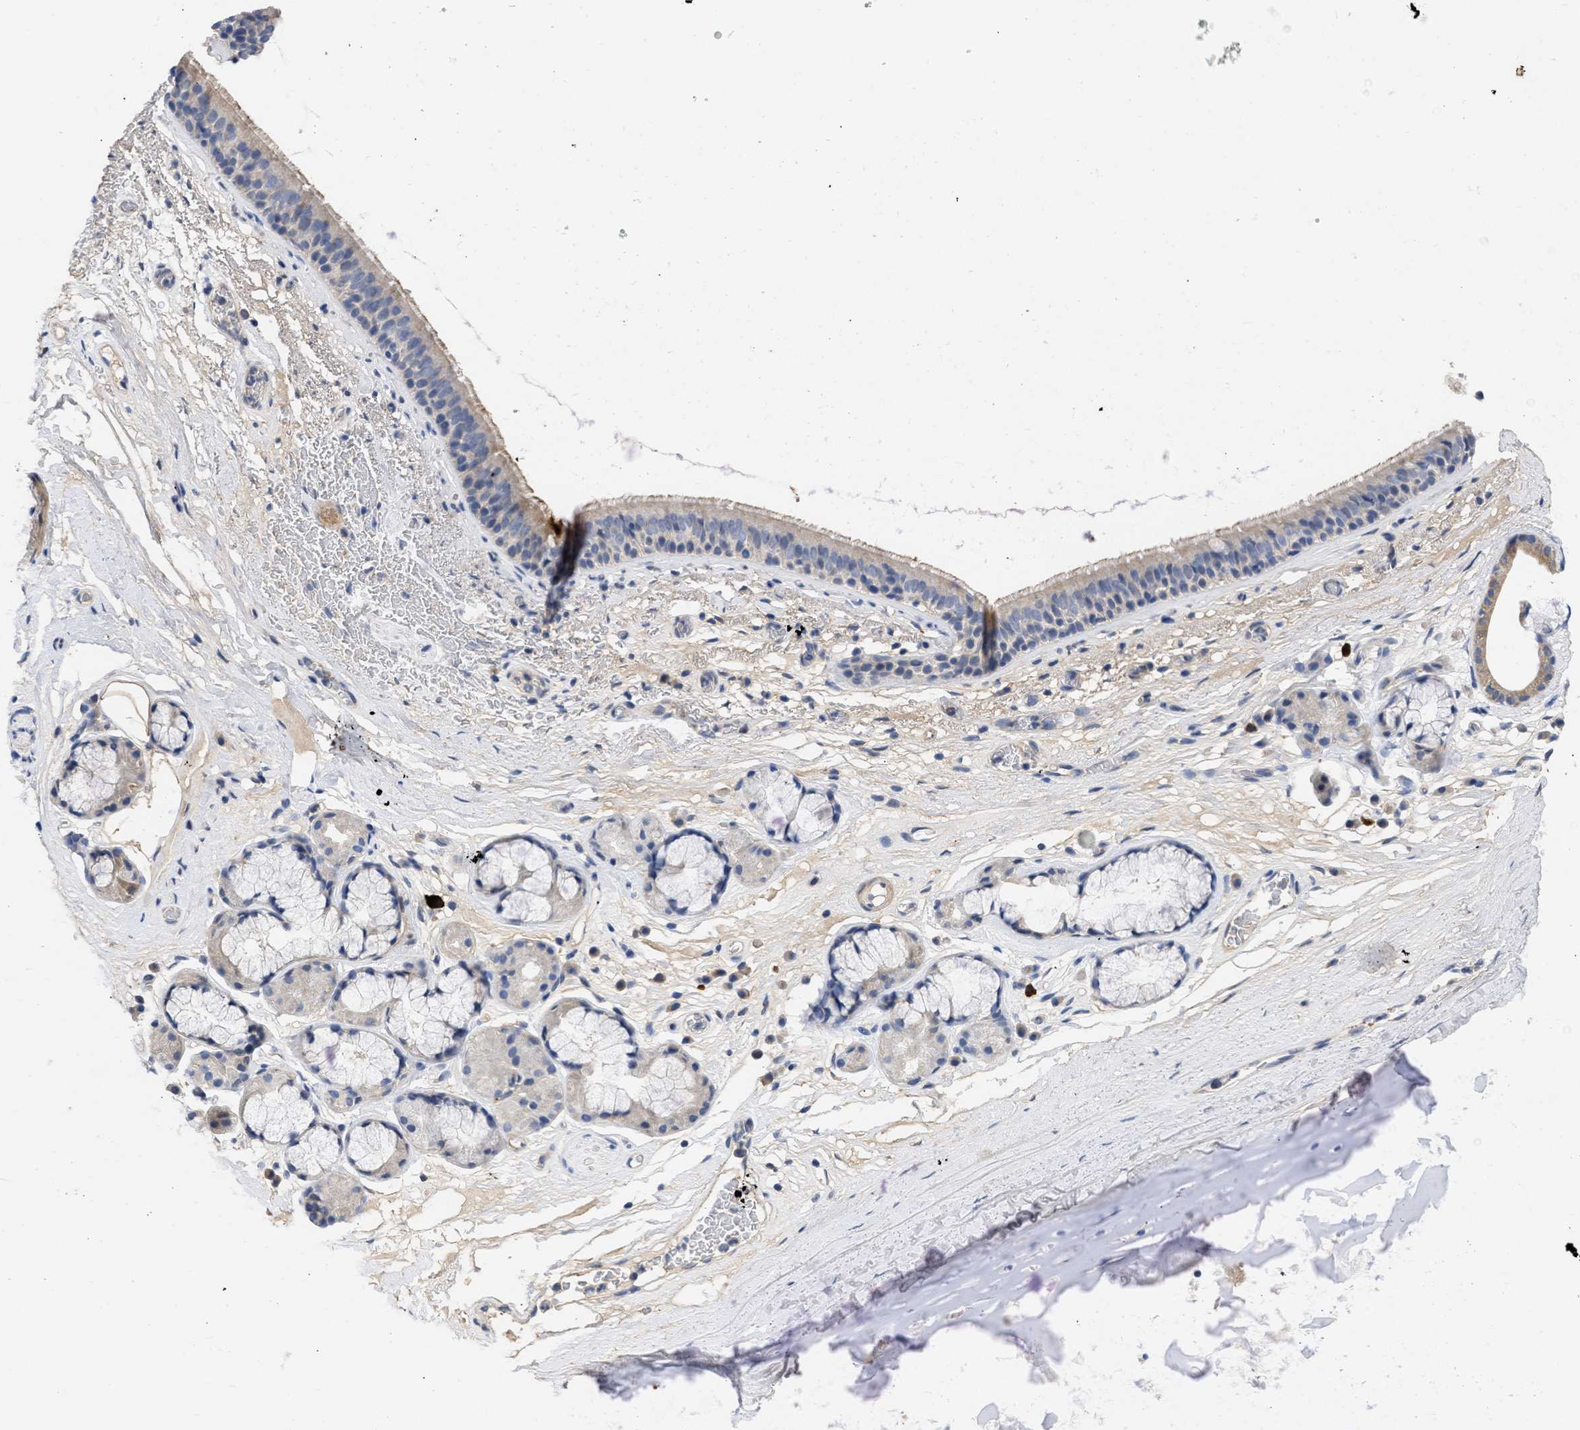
{"staining": {"intensity": "weak", "quantity": "25%-75%", "location": "cytoplasmic/membranous"}, "tissue": "bronchus", "cell_type": "Respiratory epithelial cells", "image_type": "normal", "snomed": [{"axis": "morphology", "description": "Normal tissue, NOS"}, {"axis": "topography", "description": "Cartilage tissue"}], "caption": "Benign bronchus reveals weak cytoplasmic/membranous positivity in approximately 25%-75% of respiratory epithelial cells, visualized by immunohistochemistry.", "gene": "ARHGEF4", "patient": {"sex": "female", "age": 63}}